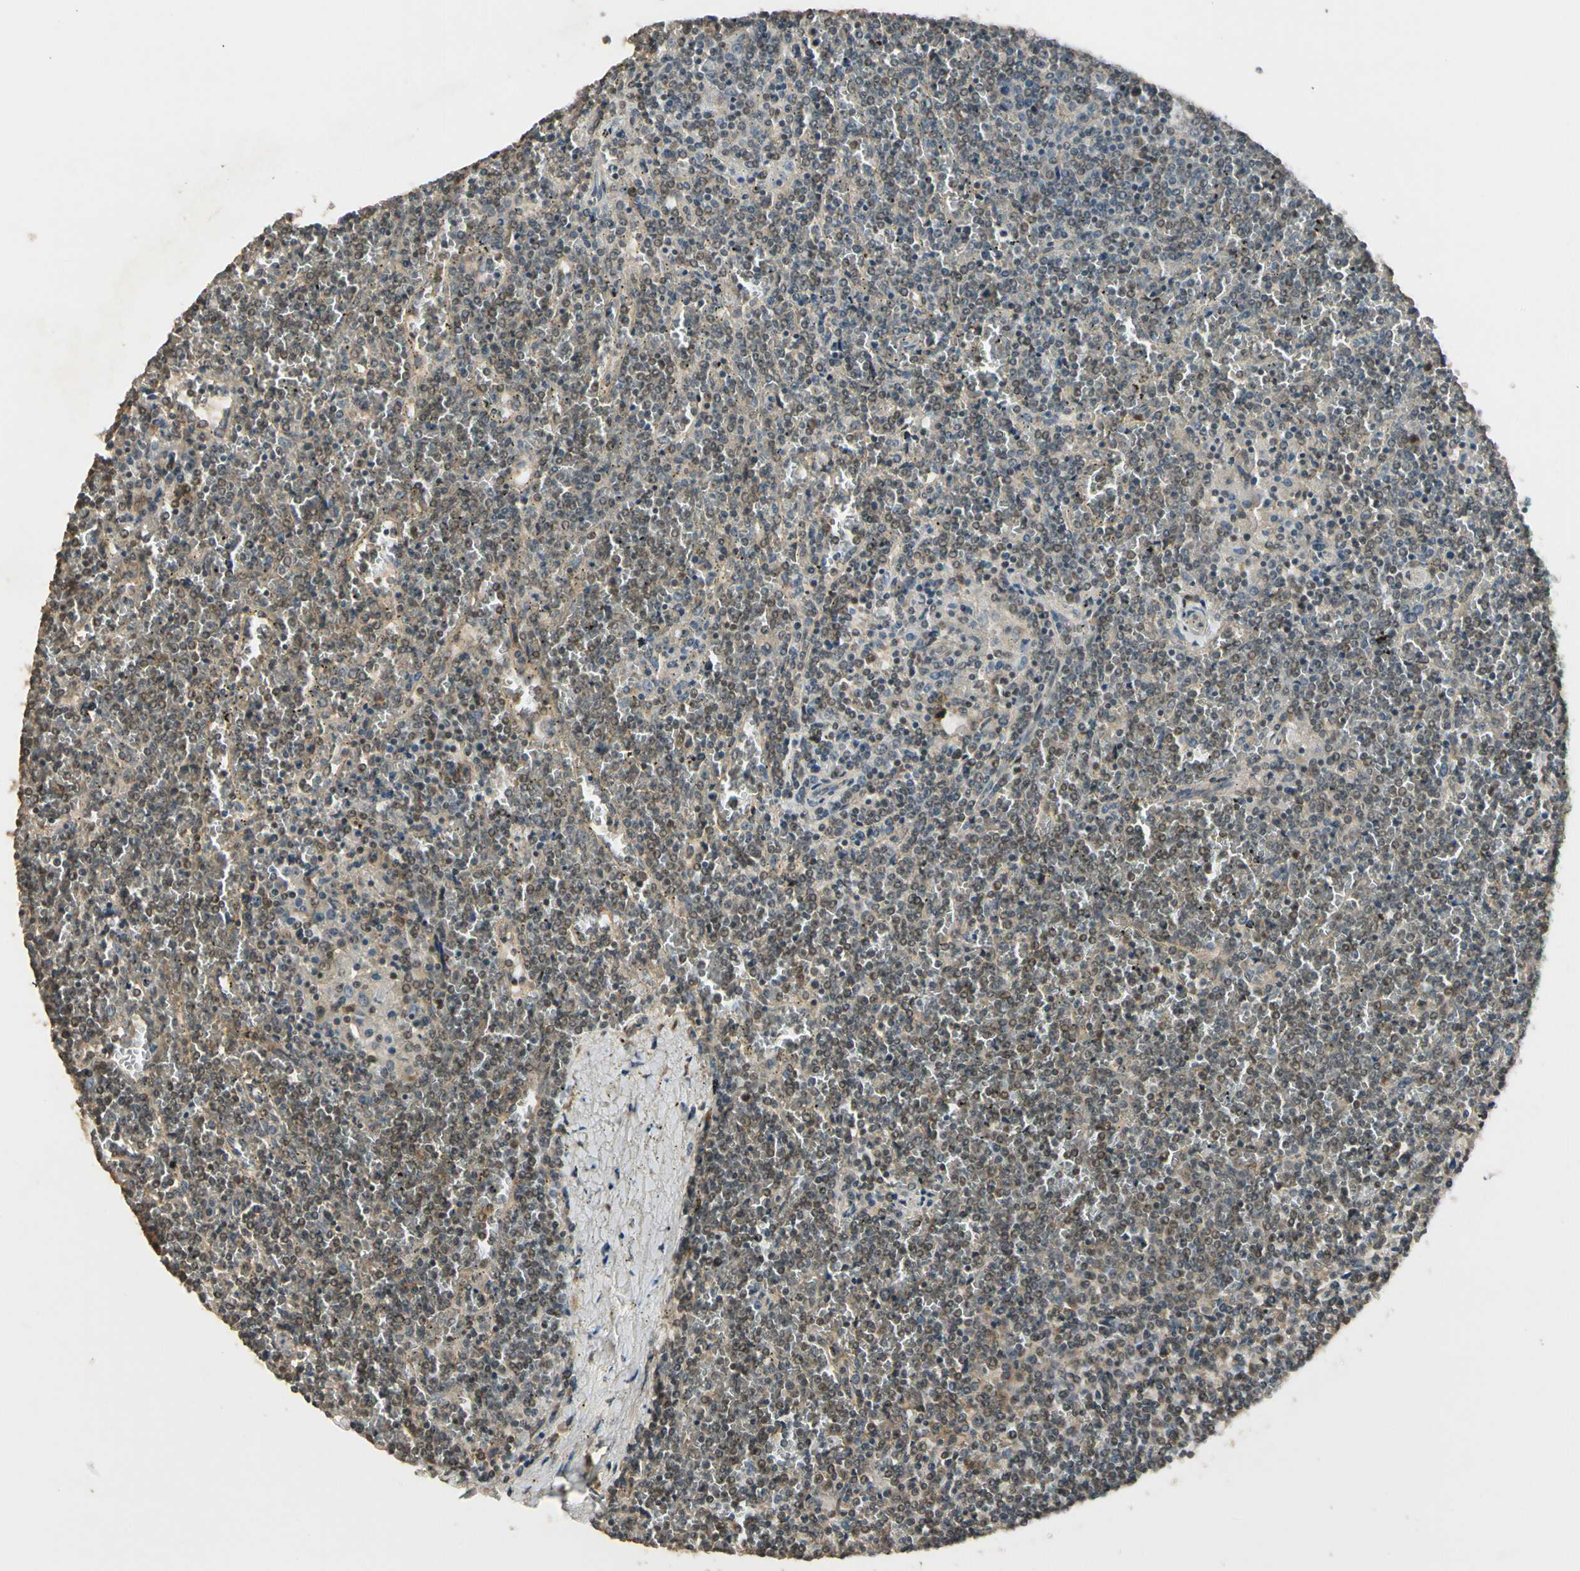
{"staining": {"intensity": "weak", "quantity": "25%-75%", "location": "cytoplasmic/membranous,nuclear"}, "tissue": "lymphoma", "cell_type": "Tumor cells", "image_type": "cancer", "snomed": [{"axis": "morphology", "description": "Malignant lymphoma, non-Hodgkin's type, Low grade"}, {"axis": "topography", "description": "Spleen"}], "caption": "This is a micrograph of immunohistochemistry (IHC) staining of malignant lymphoma, non-Hodgkin's type (low-grade), which shows weak expression in the cytoplasmic/membranous and nuclear of tumor cells.", "gene": "MCPH1", "patient": {"sex": "female", "age": 19}}